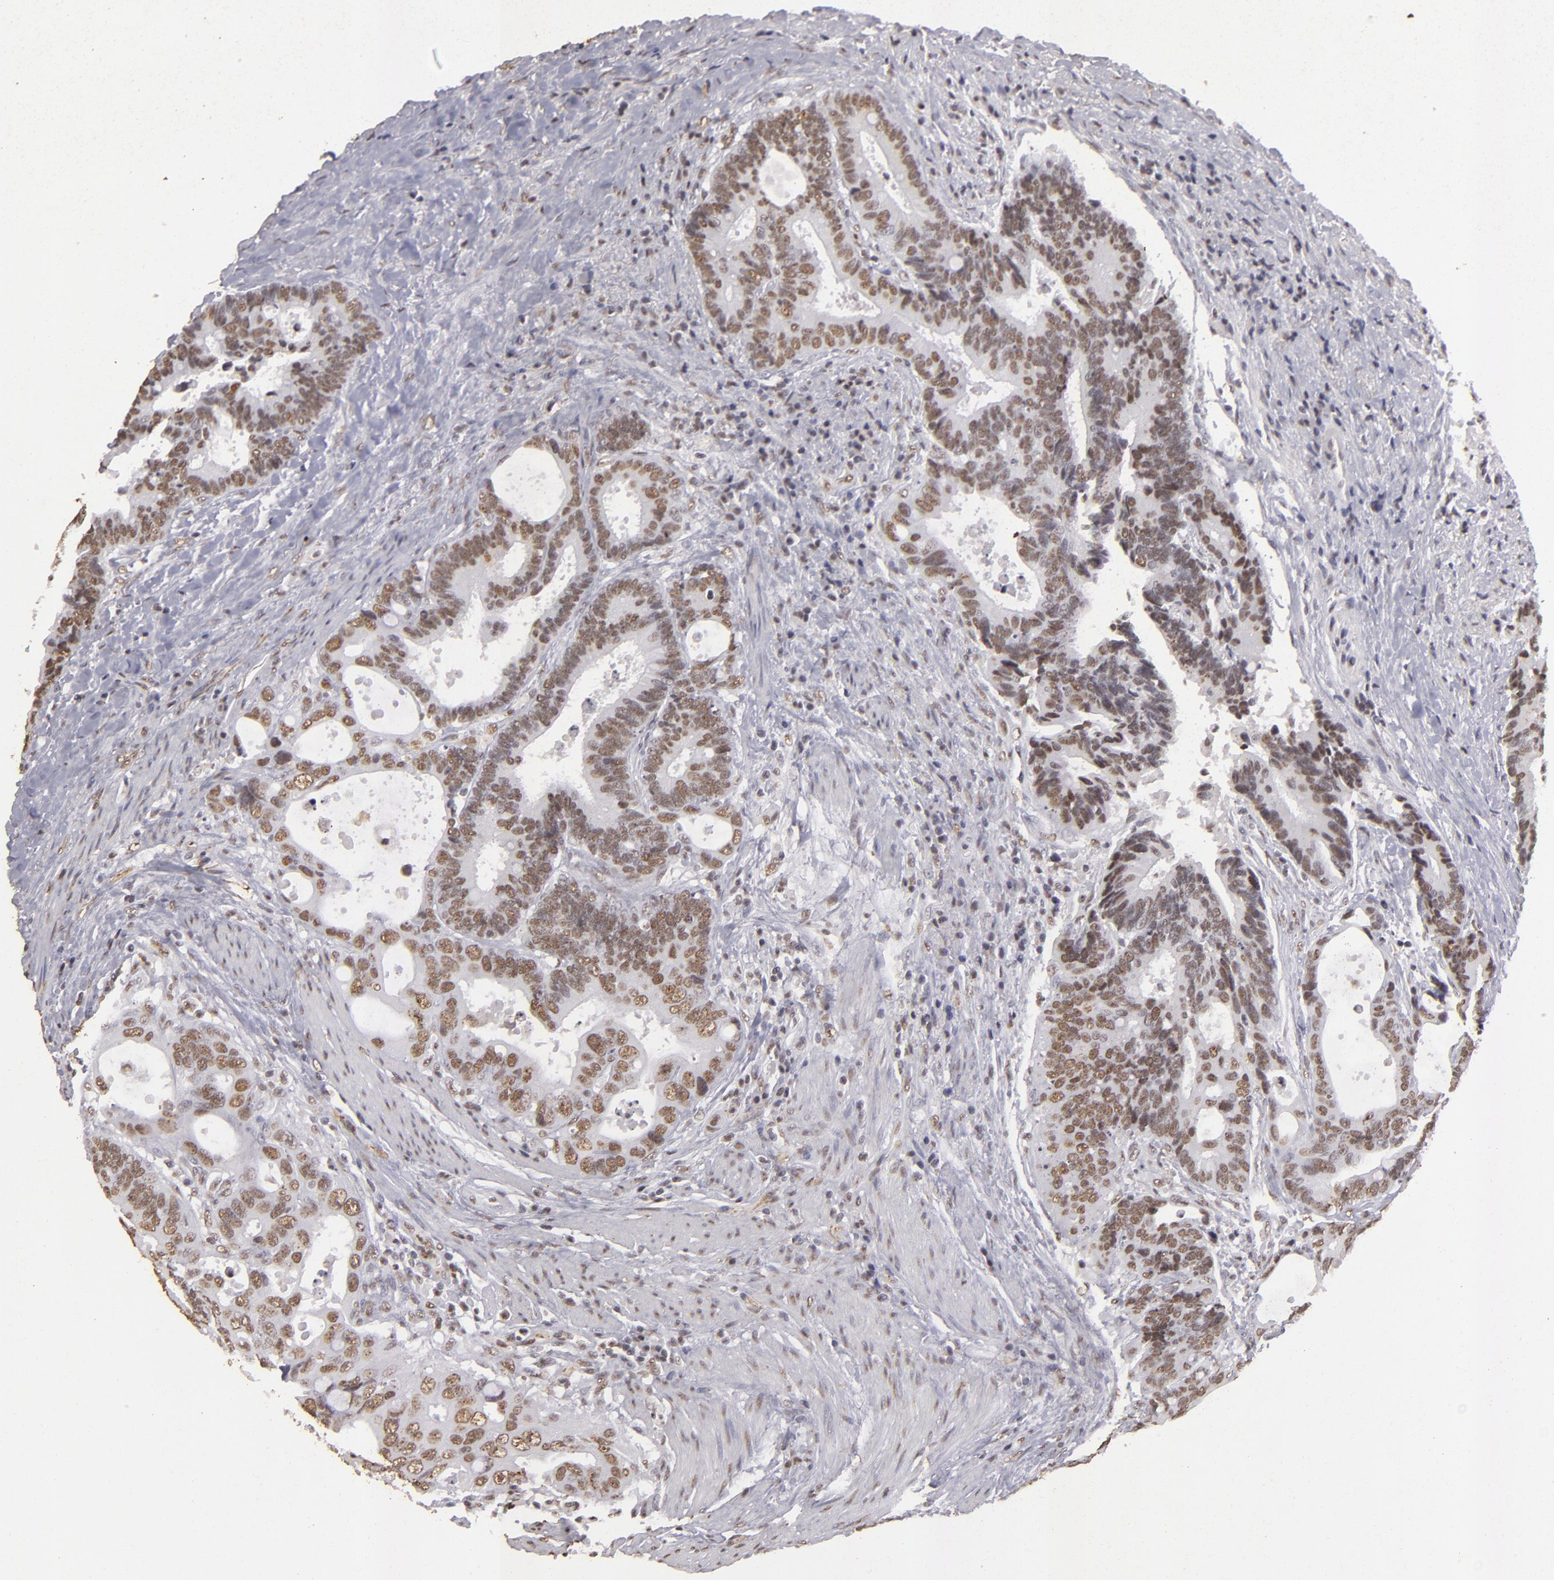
{"staining": {"intensity": "weak", "quantity": ">75%", "location": "nuclear"}, "tissue": "colorectal cancer", "cell_type": "Tumor cells", "image_type": "cancer", "snomed": [{"axis": "morphology", "description": "Adenocarcinoma, NOS"}, {"axis": "topography", "description": "Rectum"}], "caption": "The micrograph shows staining of colorectal adenocarcinoma, revealing weak nuclear protein staining (brown color) within tumor cells.", "gene": "CBX3", "patient": {"sex": "female", "age": 67}}